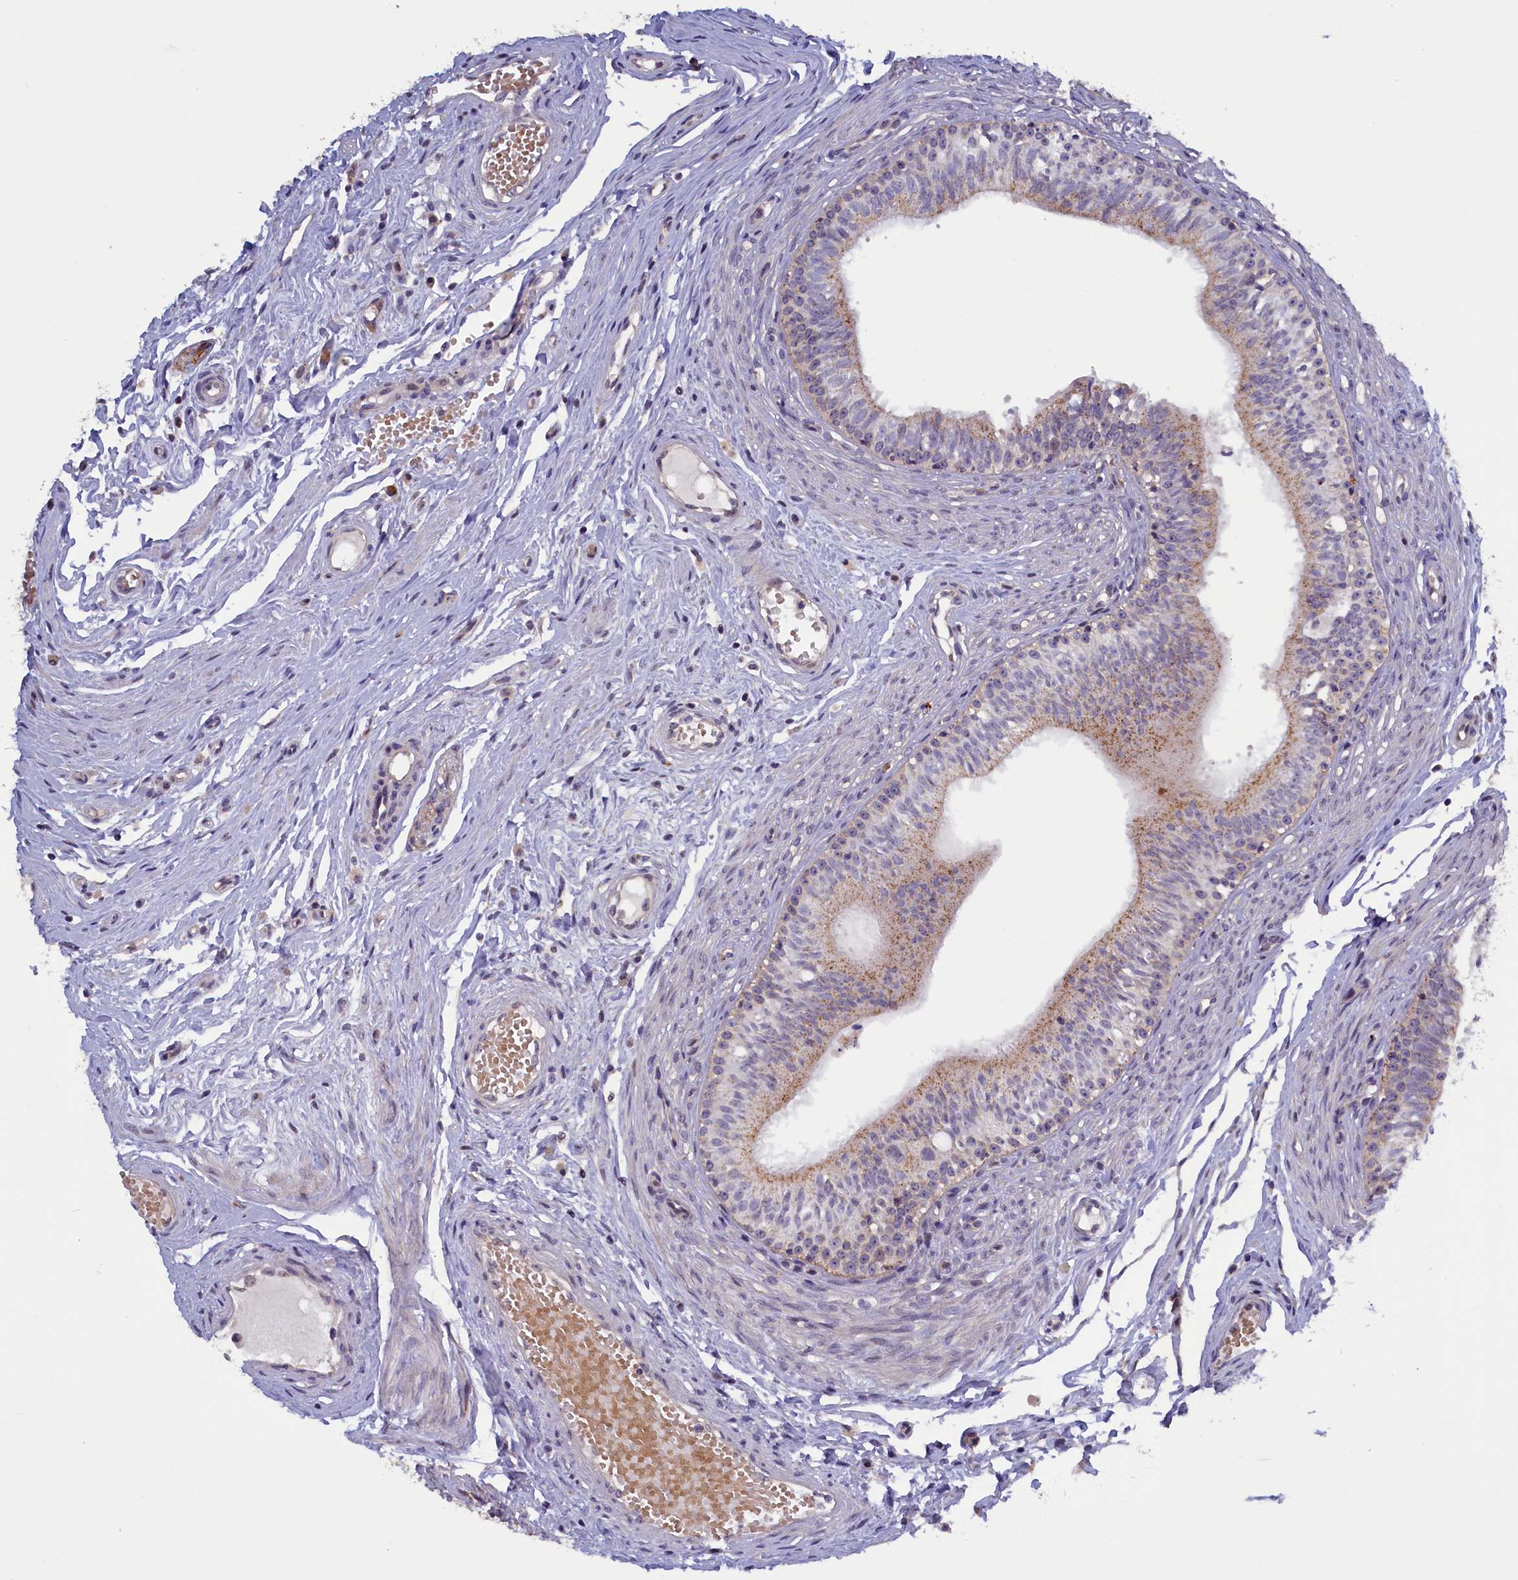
{"staining": {"intensity": "weak", "quantity": "<25%", "location": "cytoplasmic/membranous"}, "tissue": "epididymis", "cell_type": "Glandular cells", "image_type": "normal", "snomed": [{"axis": "morphology", "description": "Normal tissue, NOS"}, {"axis": "topography", "description": "Epididymis, spermatic cord, NOS"}], "caption": "Immunohistochemistry micrograph of normal epididymis: epididymis stained with DAB (3,3'-diaminobenzidine) shows no significant protein staining in glandular cells. The staining was performed using DAB (3,3'-diaminobenzidine) to visualize the protein expression in brown, while the nuclei were stained in blue with hematoxylin (Magnification: 20x).", "gene": "HYKK", "patient": {"sex": "male", "age": 22}}